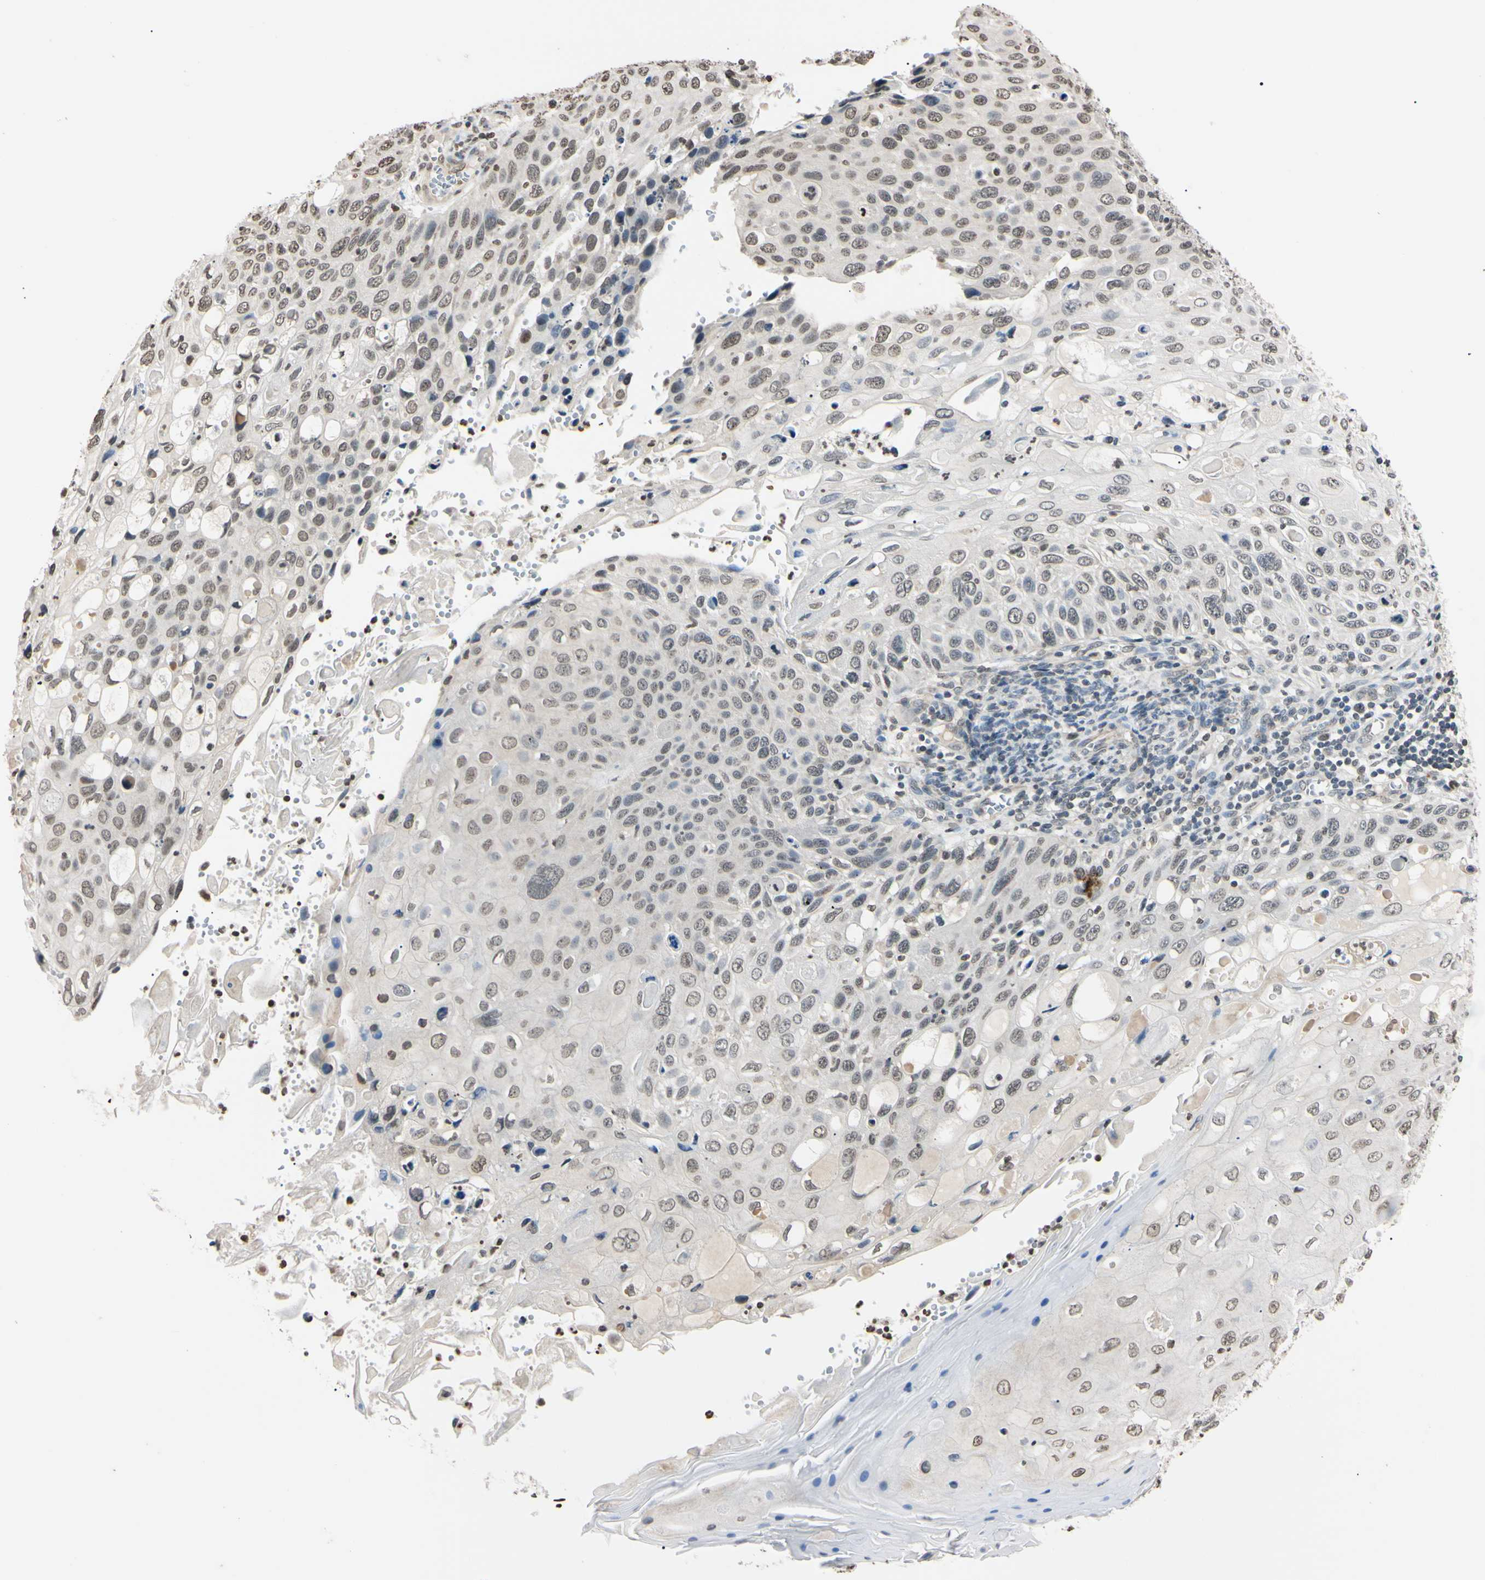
{"staining": {"intensity": "weak", "quantity": "25%-75%", "location": "nuclear"}, "tissue": "cervical cancer", "cell_type": "Tumor cells", "image_type": "cancer", "snomed": [{"axis": "morphology", "description": "Squamous cell carcinoma, NOS"}, {"axis": "topography", "description": "Cervix"}], "caption": "This image exhibits immunohistochemistry staining of cervical squamous cell carcinoma, with low weak nuclear positivity in approximately 25%-75% of tumor cells.", "gene": "CDC45", "patient": {"sex": "female", "age": 70}}